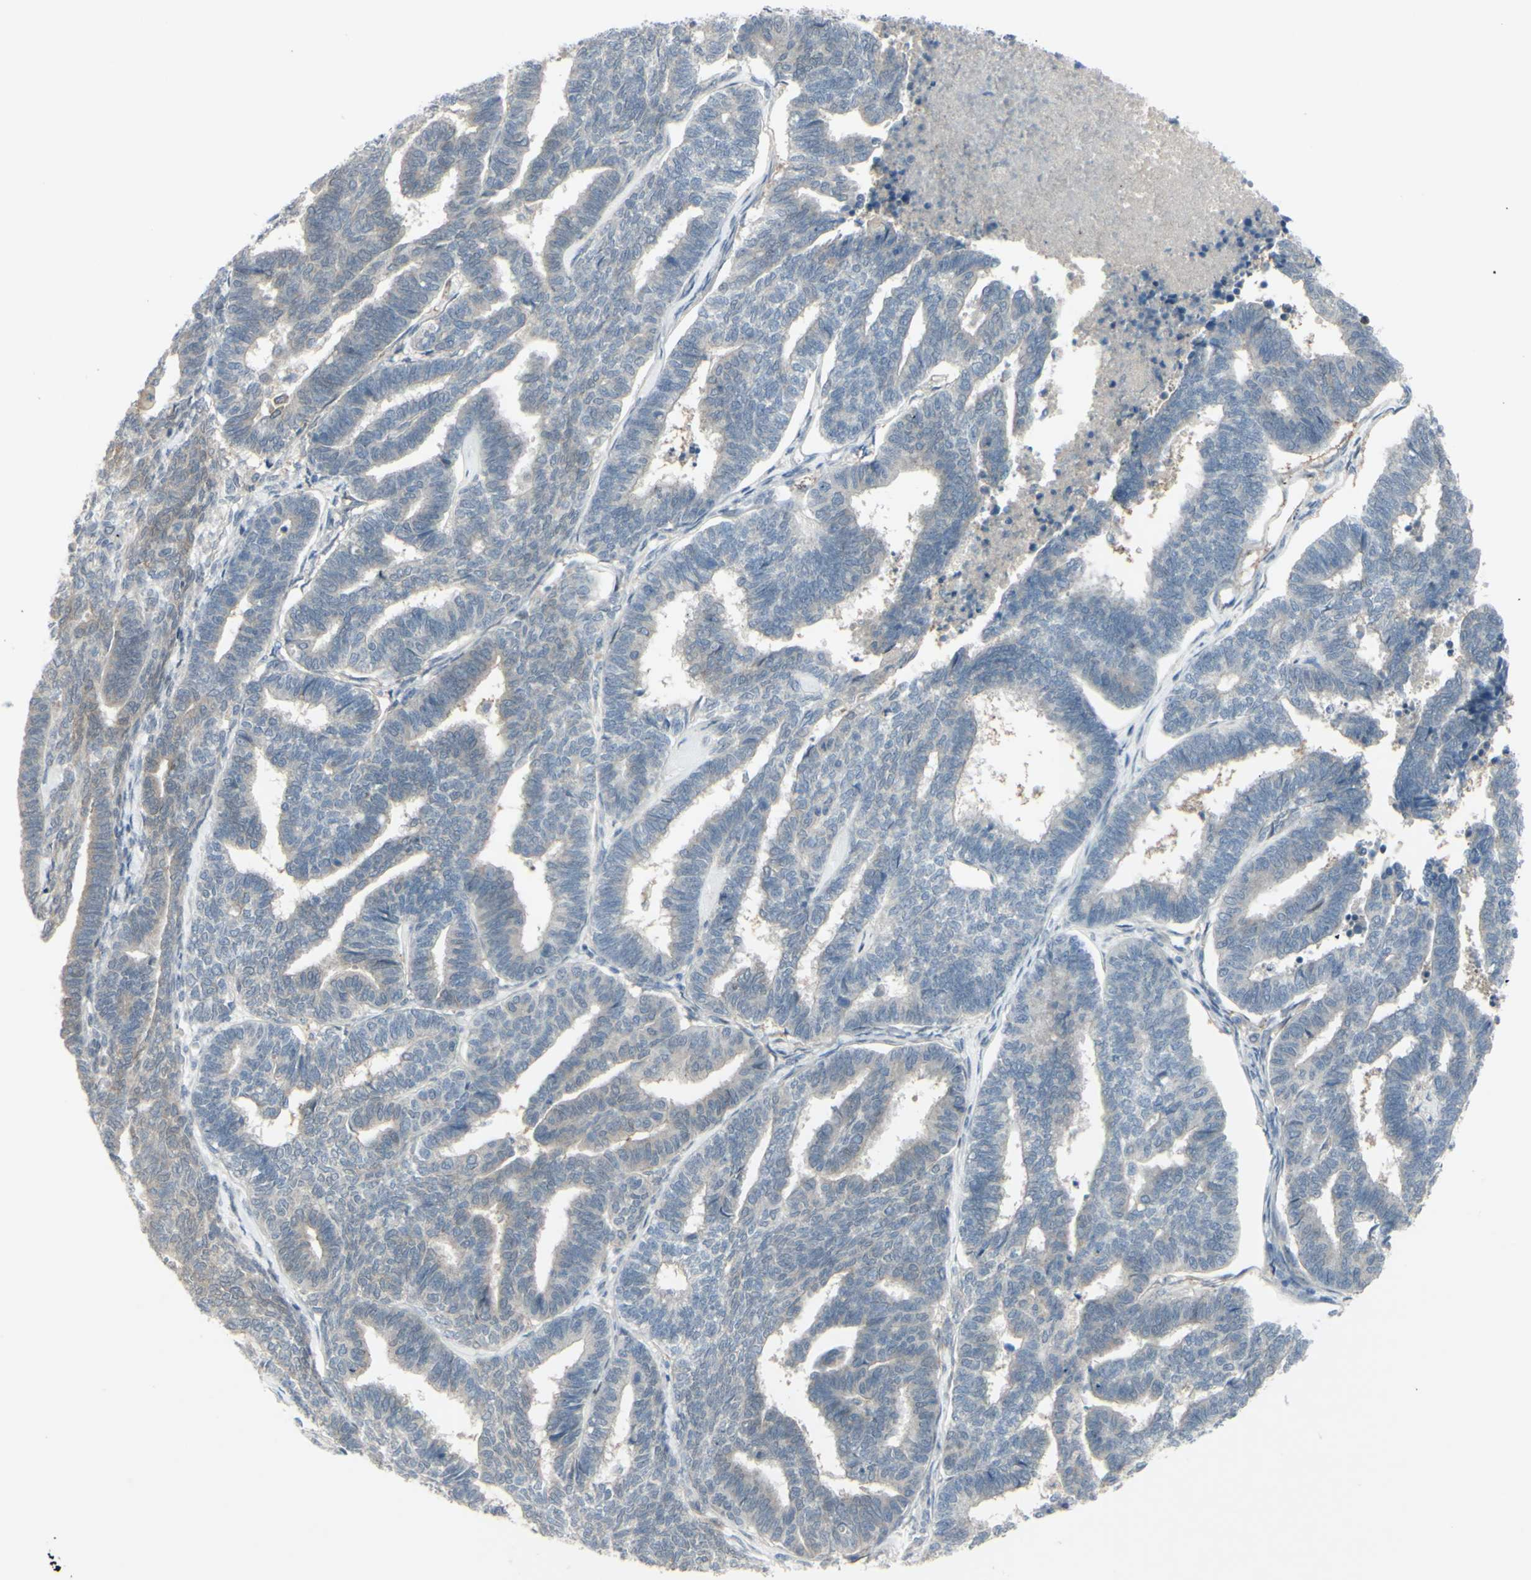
{"staining": {"intensity": "negative", "quantity": "none", "location": "none"}, "tissue": "endometrial cancer", "cell_type": "Tumor cells", "image_type": "cancer", "snomed": [{"axis": "morphology", "description": "Adenocarcinoma, NOS"}, {"axis": "topography", "description": "Endometrium"}], "caption": "Immunohistochemistry of human endometrial cancer reveals no positivity in tumor cells.", "gene": "ETNK1", "patient": {"sex": "female", "age": 70}}